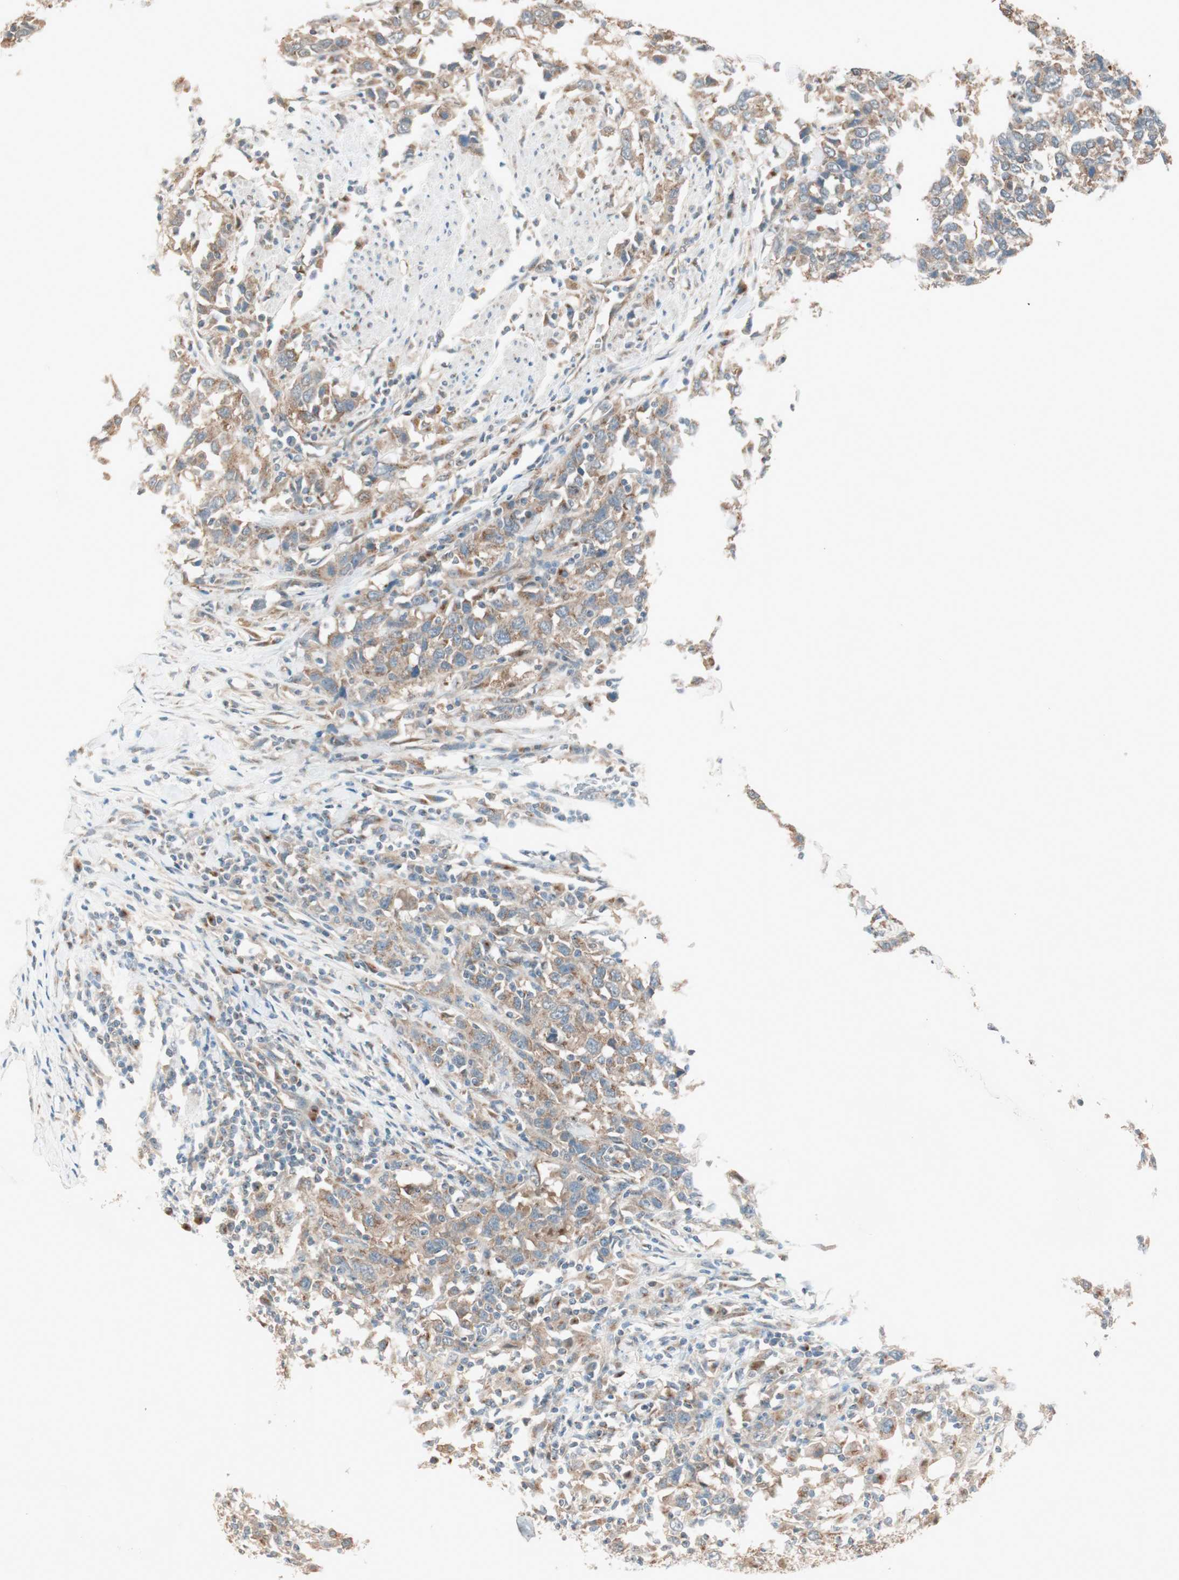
{"staining": {"intensity": "weak", "quantity": ">75%", "location": "cytoplasmic/membranous"}, "tissue": "urothelial cancer", "cell_type": "Tumor cells", "image_type": "cancer", "snomed": [{"axis": "morphology", "description": "Urothelial carcinoma, High grade"}, {"axis": "topography", "description": "Urinary bladder"}], "caption": "Tumor cells exhibit weak cytoplasmic/membranous positivity in about >75% of cells in urothelial carcinoma (high-grade).", "gene": "SEC16A", "patient": {"sex": "male", "age": 61}}